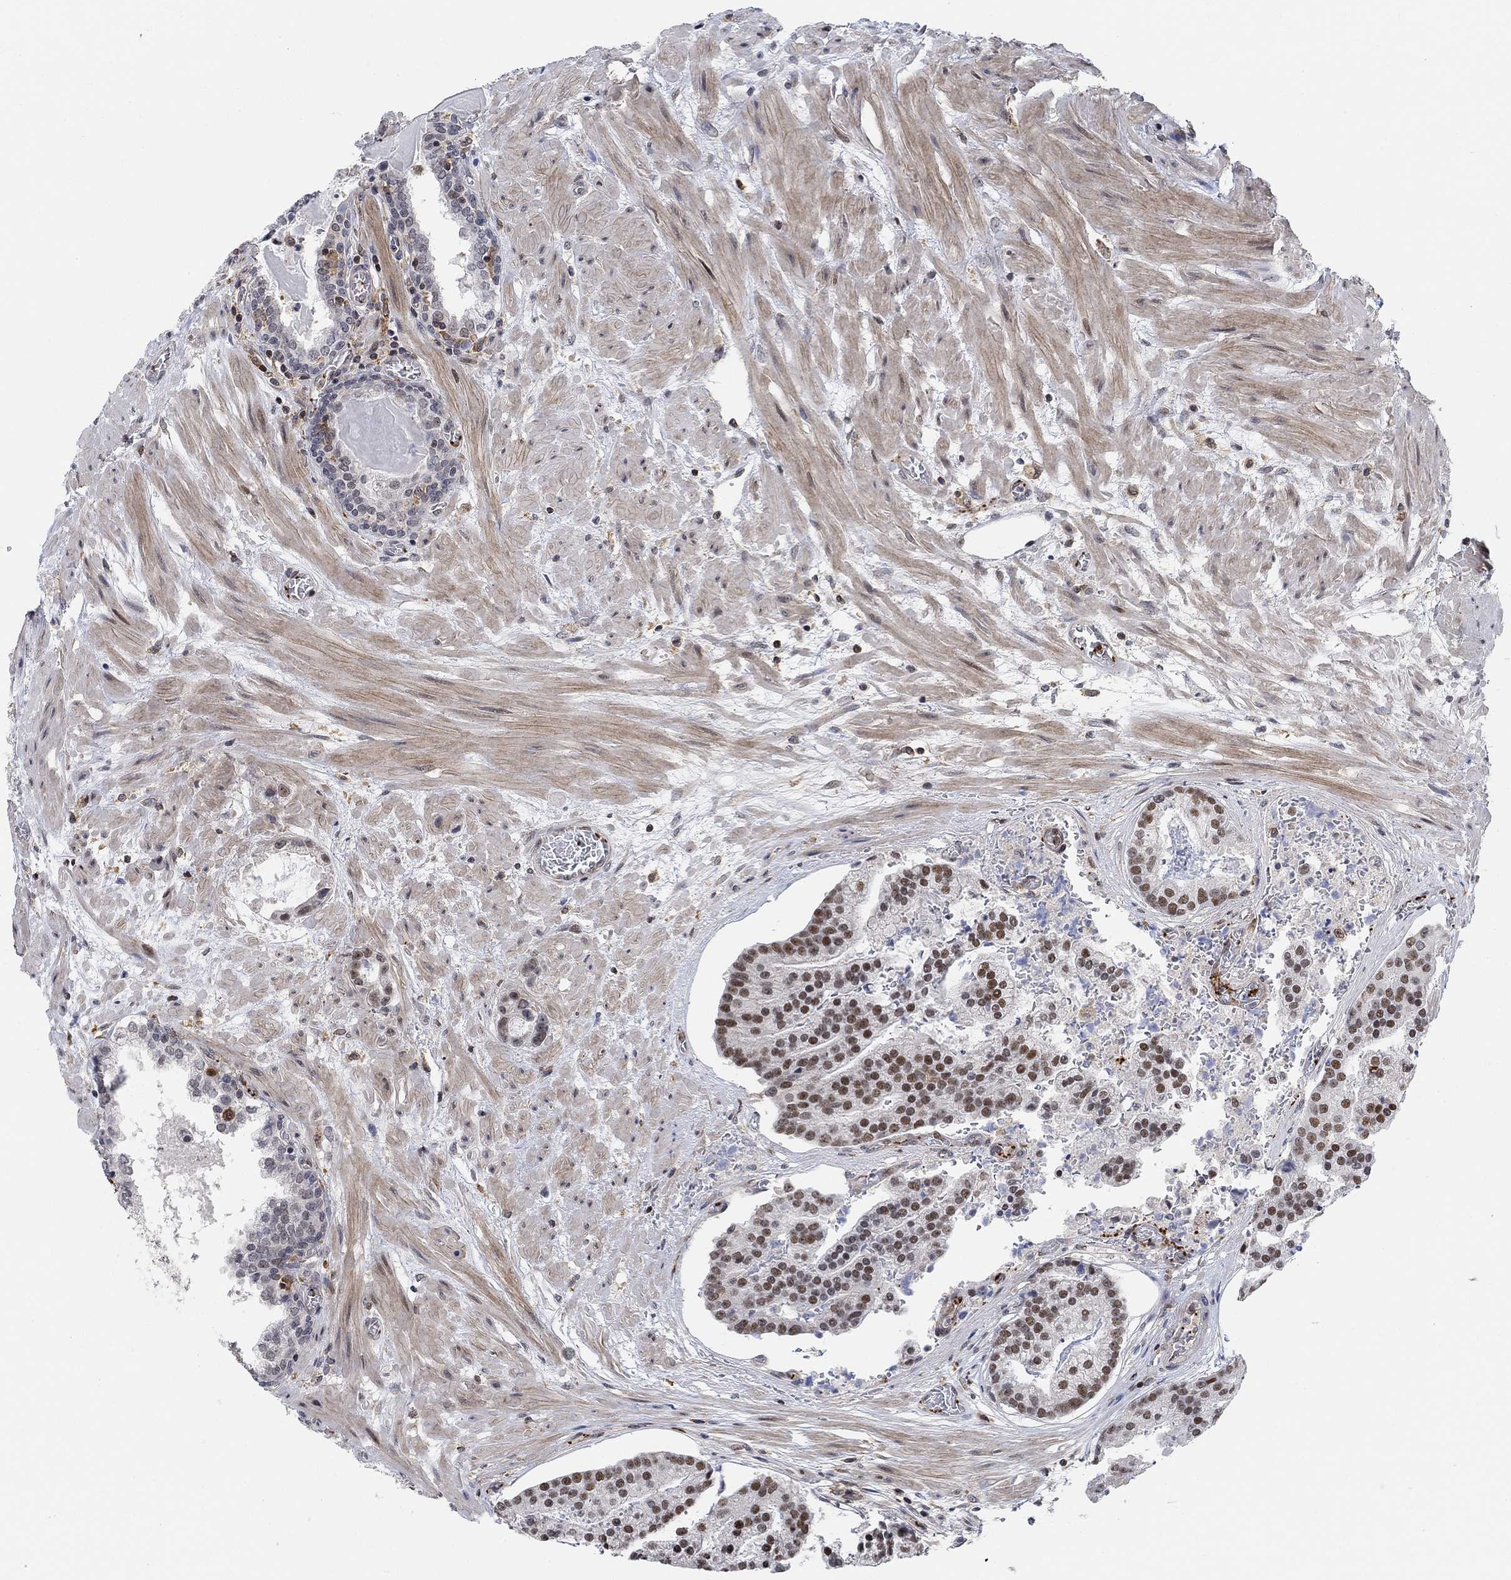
{"staining": {"intensity": "strong", "quantity": "25%-75%", "location": "nuclear"}, "tissue": "prostate cancer", "cell_type": "Tumor cells", "image_type": "cancer", "snomed": [{"axis": "morphology", "description": "Adenocarcinoma, NOS"}, {"axis": "topography", "description": "Prostate and seminal vesicle, NOS"}, {"axis": "topography", "description": "Prostate"}], "caption": "Protein staining demonstrates strong nuclear staining in about 25%-75% of tumor cells in prostate cancer (adenocarcinoma).", "gene": "PWWP2B", "patient": {"sex": "male", "age": 44}}